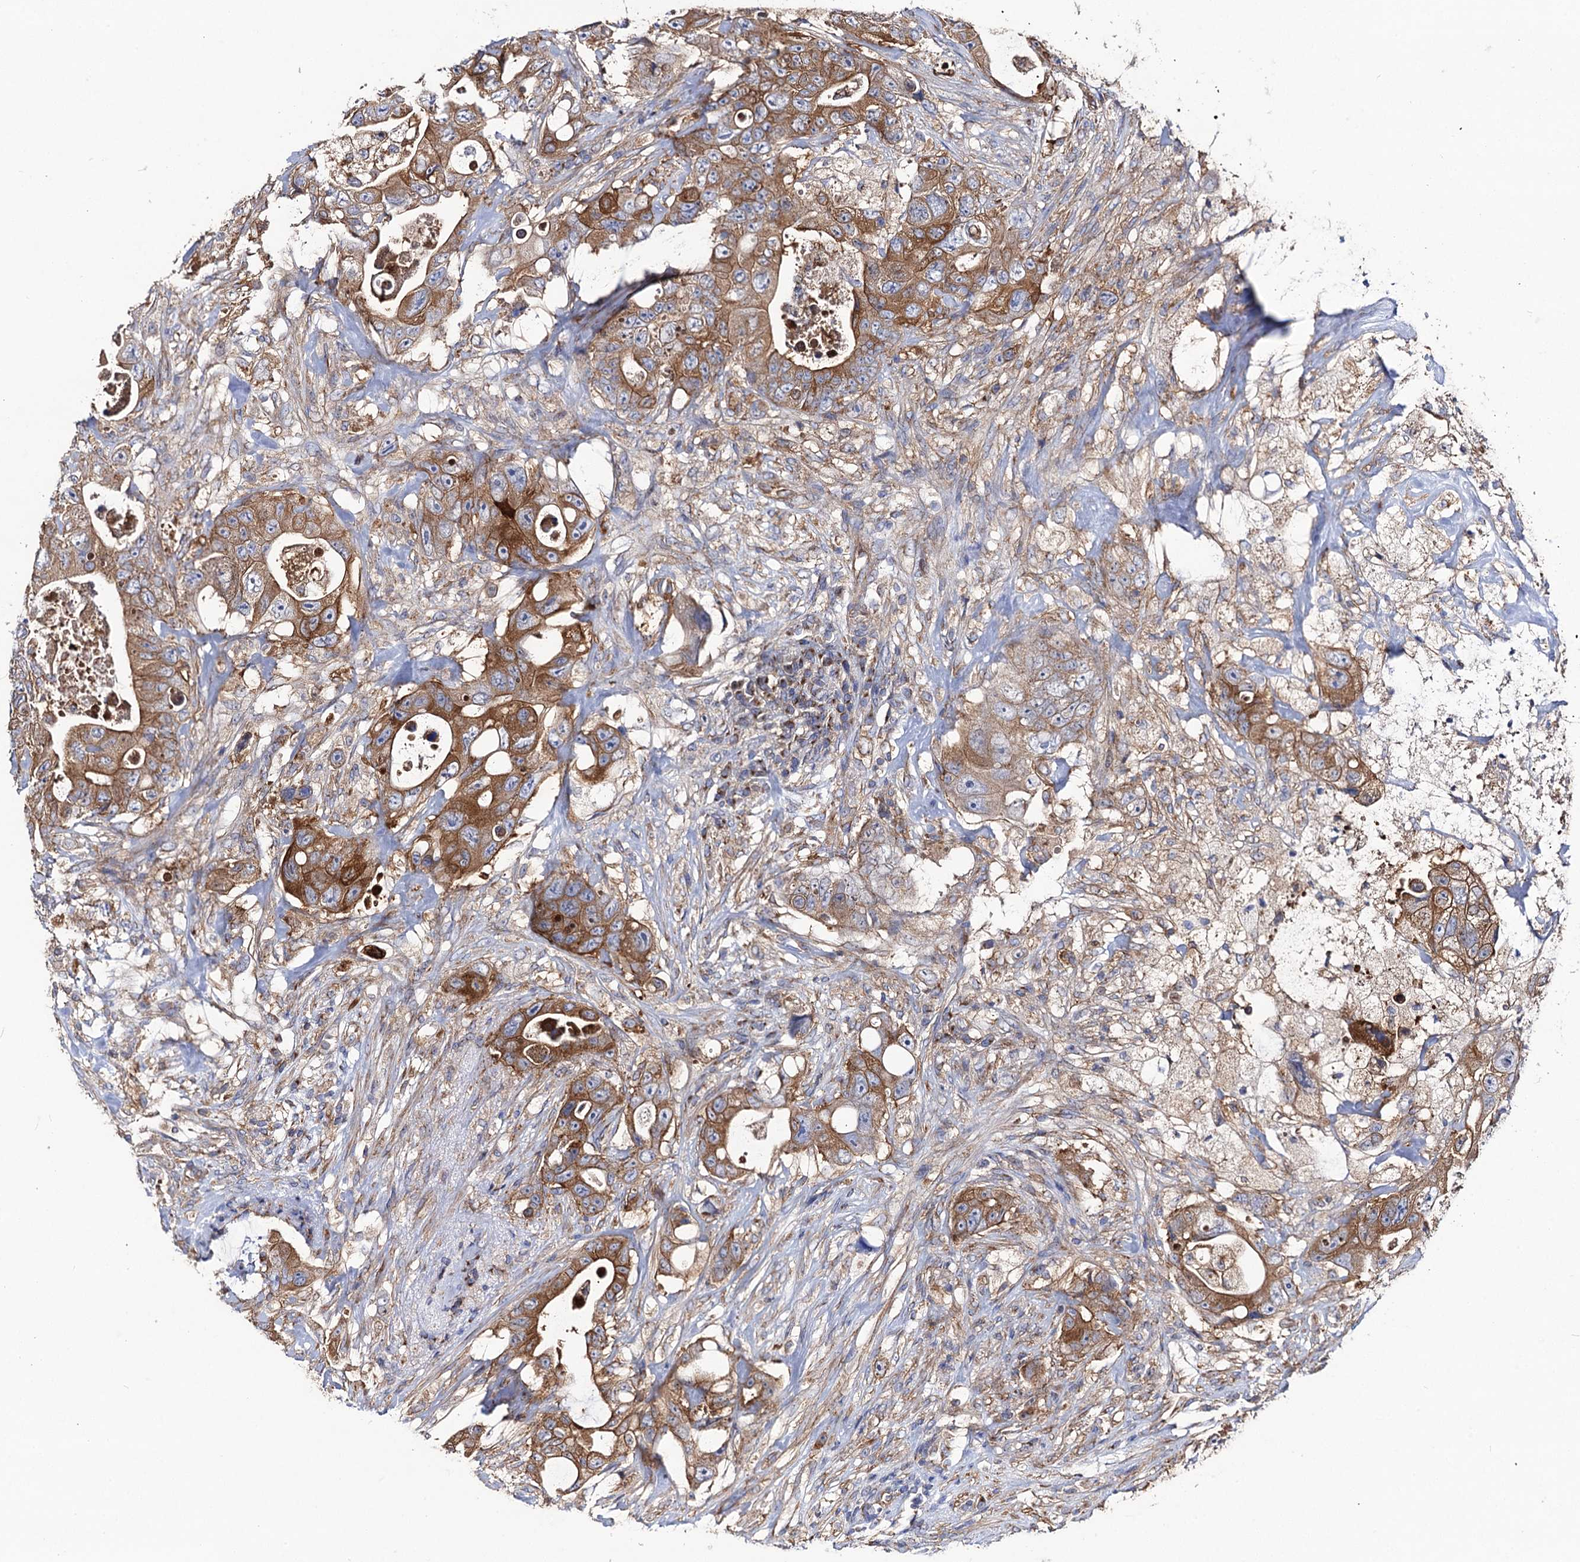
{"staining": {"intensity": "moderate", "quantity": ">75%", "location": "cytoplasmic/membranous"}, "tissue": "colorectal cancer", "cell_type": "Tumor cells", "image_type": "cancer", "snomed": [{"axis": "morphology", "description": "Adenocarcinoma, NOS"}, {"axis": "topography", "description": "Colon"}], "caption": "Colorectal cancer (adenocarcinoma) stained with a brown dye shows moderate cytoplasmic/membranous positive expression in approximately >75% of tumor cells.", "gene": "DYDC1", "patient": {"sex": "female", "age": 46}}